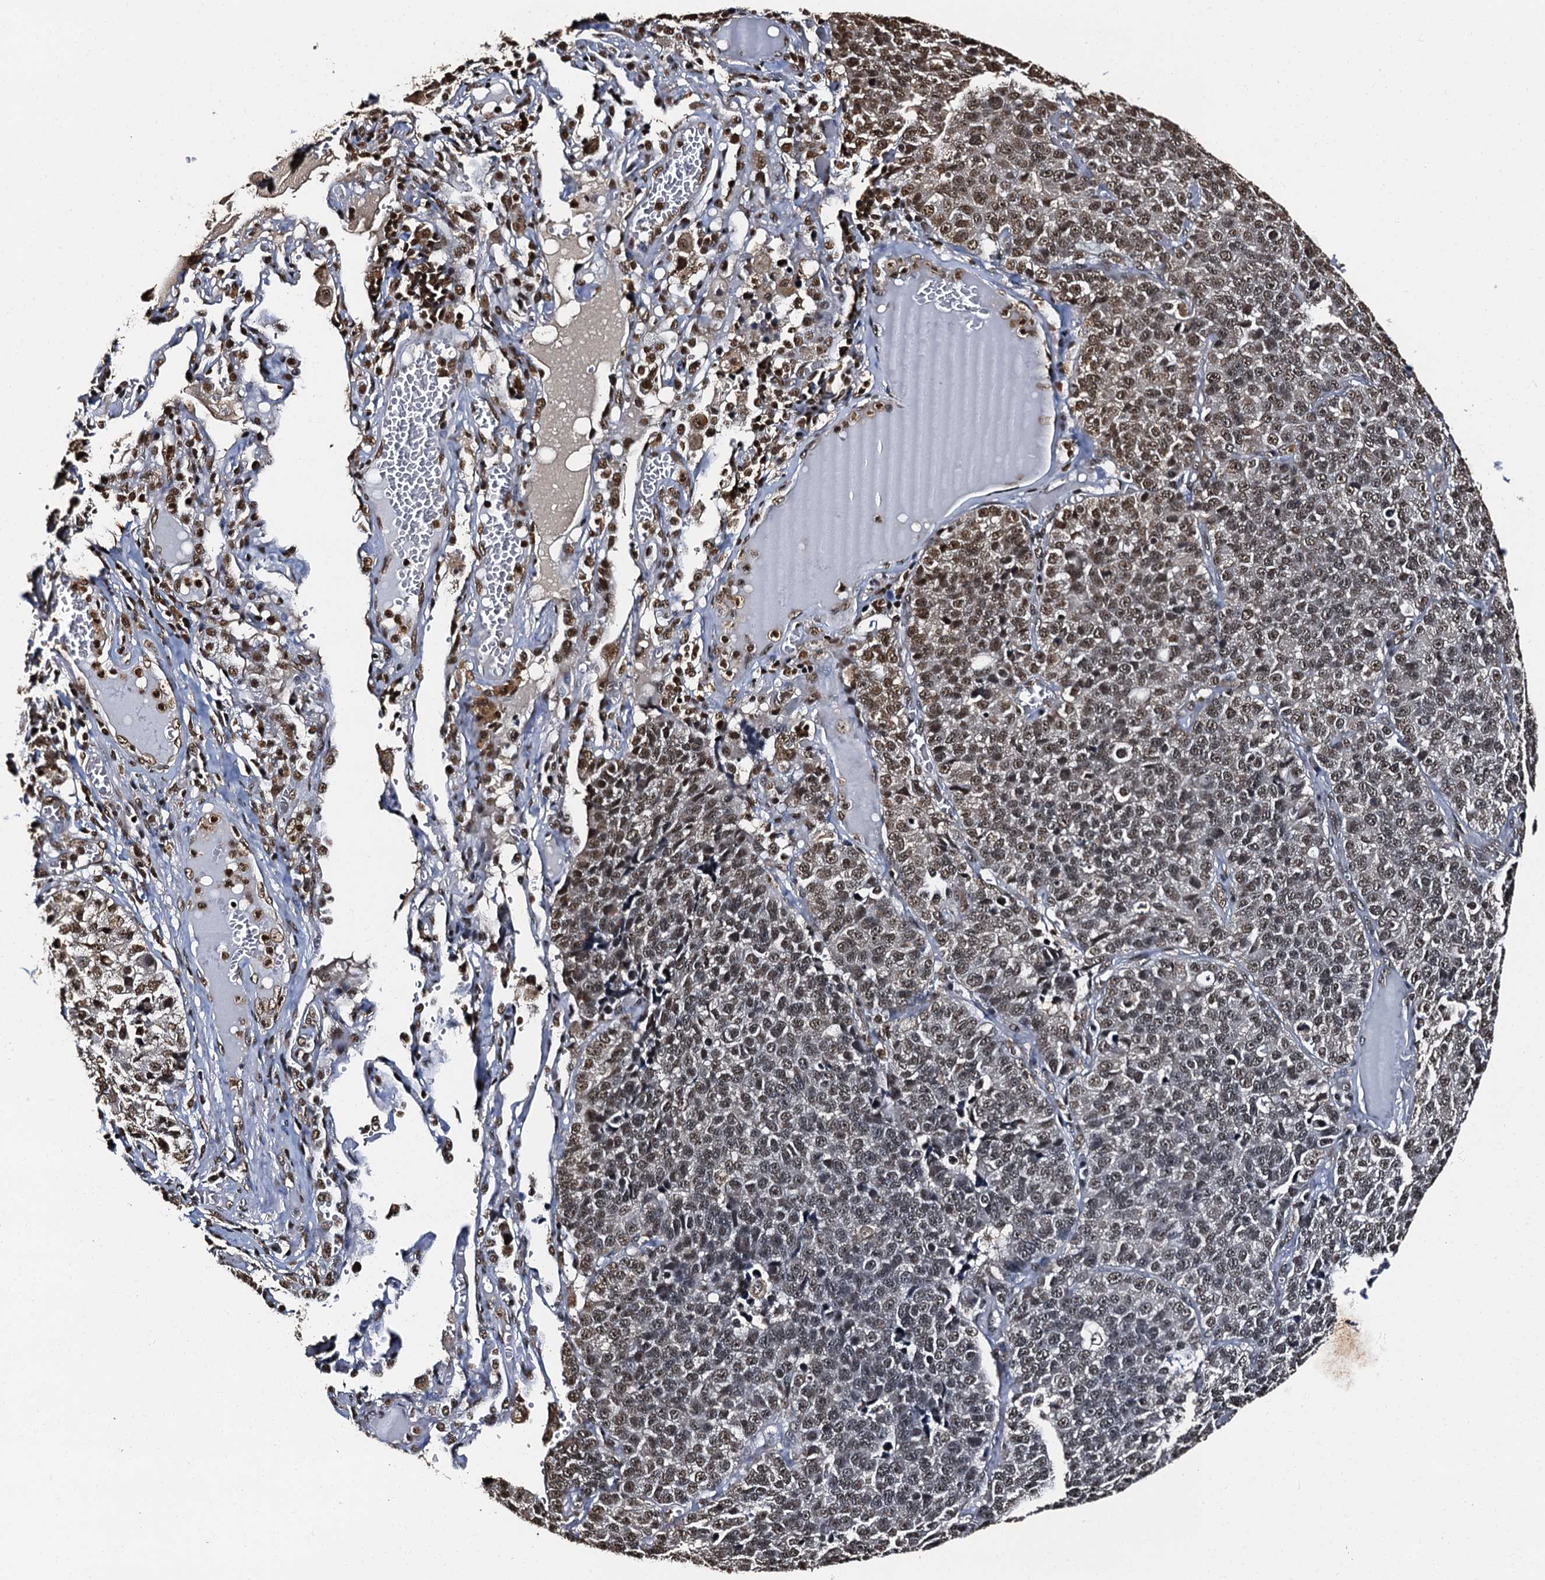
{"staining": {"intensity": "moderate", "quantity": "25%-75%", "location": "nuclear"}, "tissue": "lung cancer", "cell_type": "Tumor cells", "image_type": "cancer", "snomed": [{"axis": "morphology", "description": "Adenocarcinoma, NOS"}, {"axis": "topography", "description": "Lung"}], "caption": "Immunohistochemical staining of lung adenocarcinoma displays medium levels of moderate nuclear protein staining in approximately 25%-75% of tumor cells.", "gene": "SNRPD2", "patient": {"sex": "male", "age": 49}}